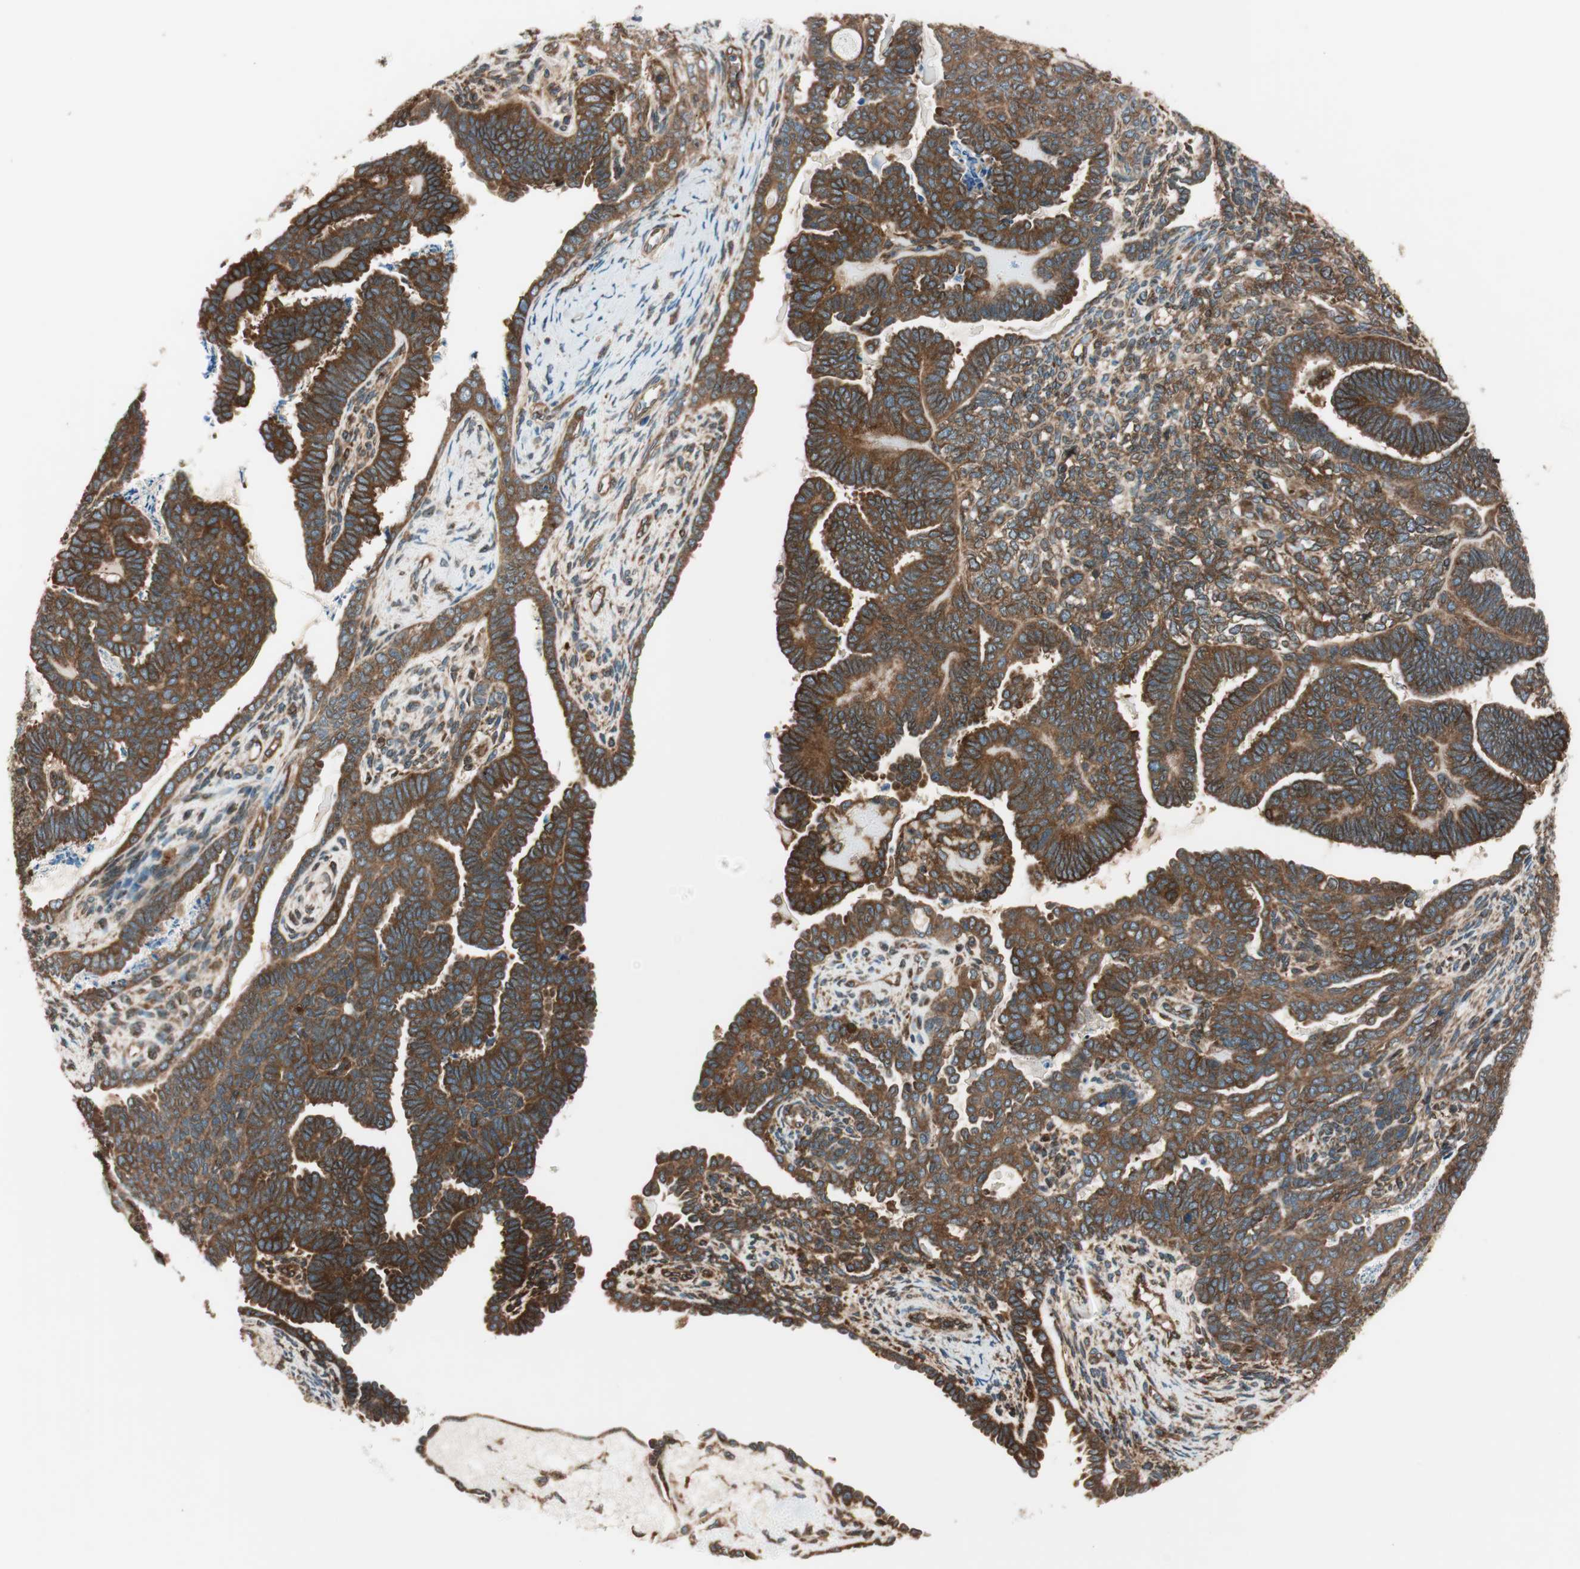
{"staining": {"intensity": "strong", "quantity": ">75%", "location": "cytoplasmic/membranous"}, "tissue": "endometrial cancer", "cell_type": "Tumor cells", "image_type": "cancer", "snomed": [{"axis": "morphology", "description": "Neoplasm, malignant, NOS"}, {"axis": "topography", "description": "Endometrium"}], "caption": "Strong cytoplasmic/membranous staining is present in approximately >75% of tumor cells in malignant neoplasm (endometrial).", "gene": "RAB5A", "patient": {"sex": "female", "age": 74}}